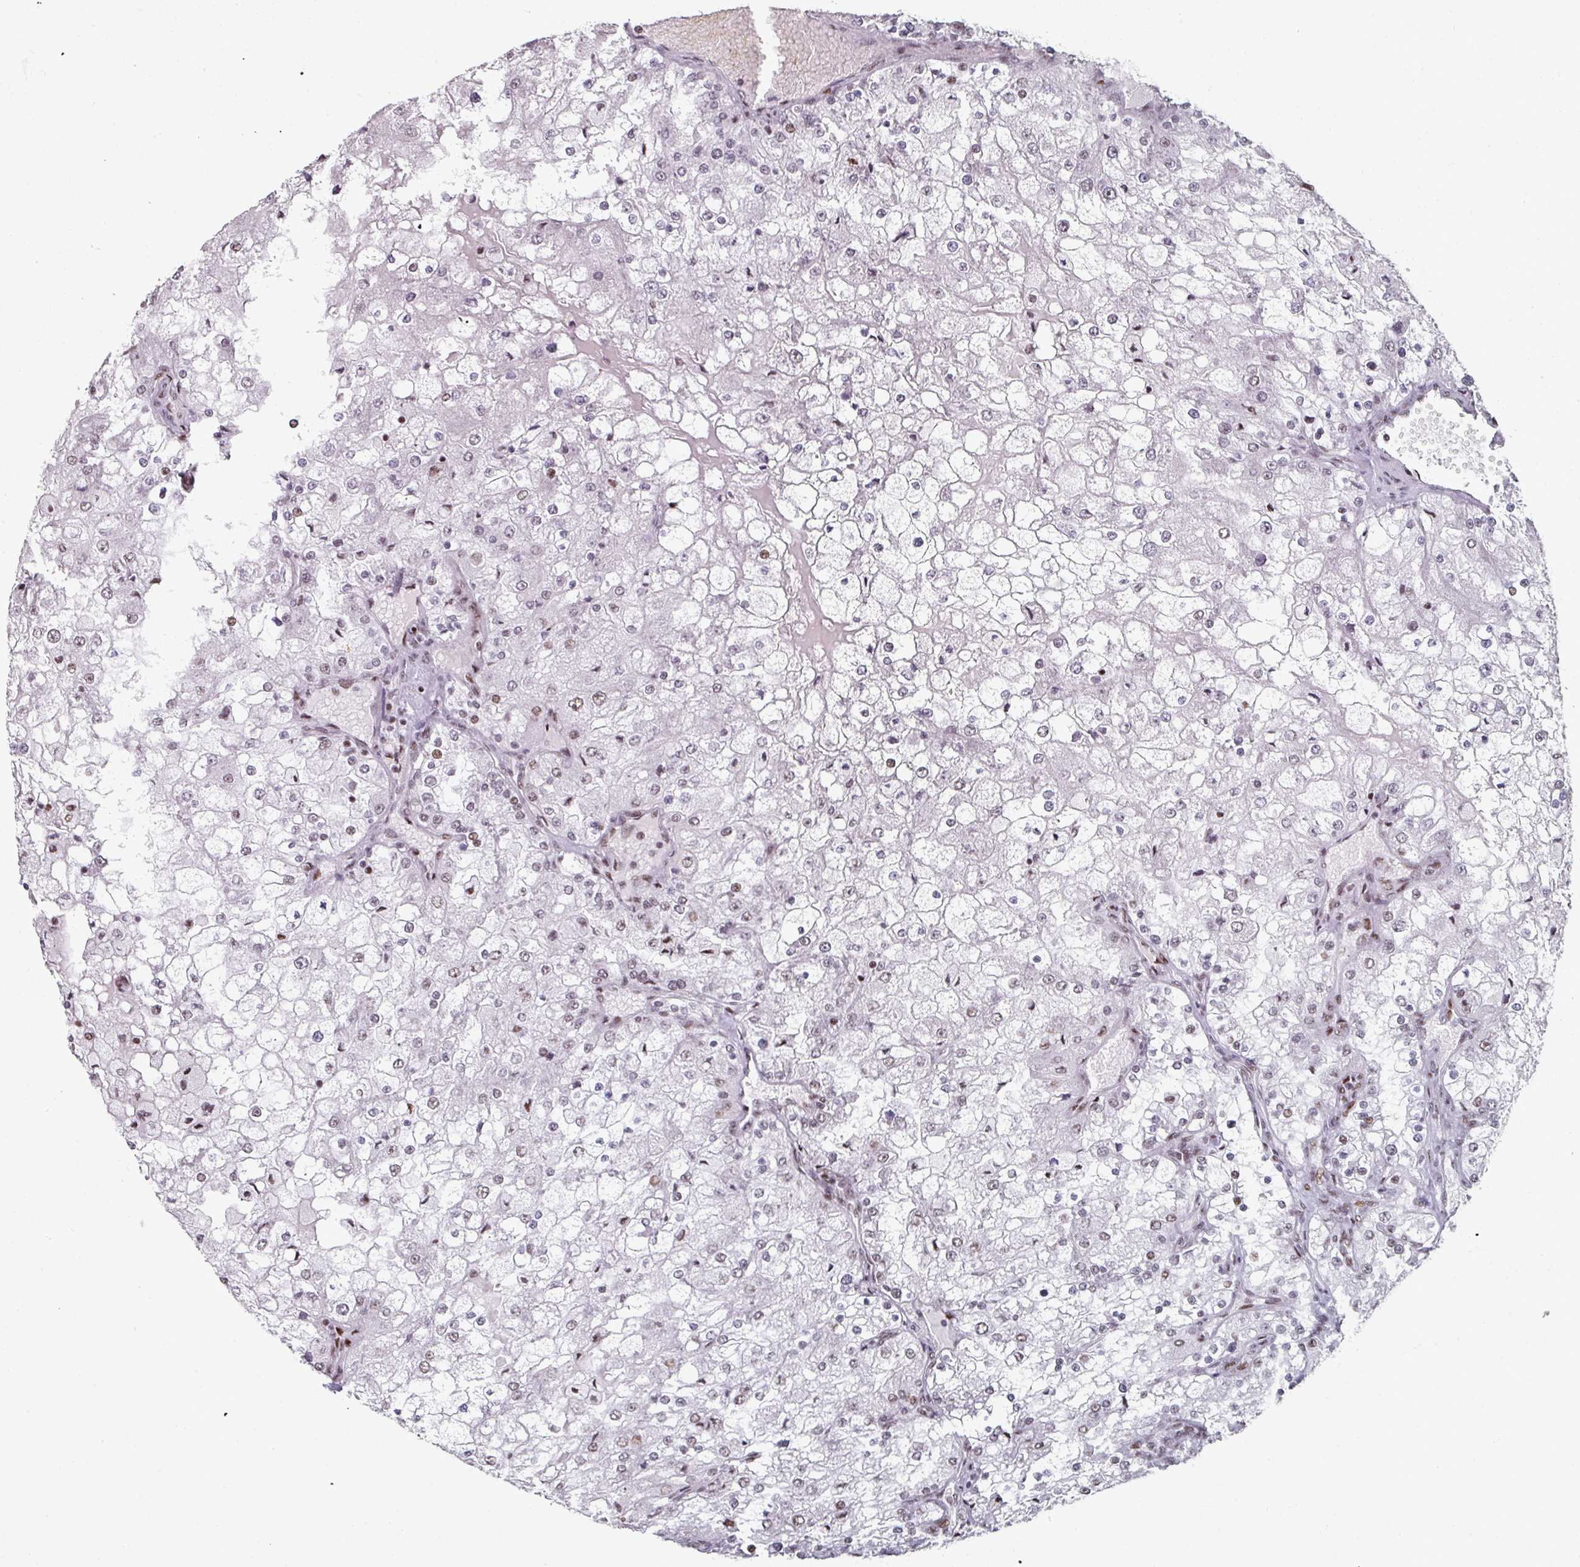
{"staining": {"intensity": "weak", "quantity": "25%-75%", "location": "nuclear"}, "tissue": "renal cancer", "cell_type": "Tumor cells", "image_type": "cancer", "snomed": [{"axis": "morphology", "description": "Adenocarcinoma, NOS"}, {"axis": "topography", "description": "Kidney"}], "caption": "IHC photomicrograph of neoplastic tissue: renal cancer (adenocarcinoma) stained using immunohistochemistry (IHC) exhibits low levels of weak protein expression localized specifically in the nuclear of tumor cells, appearing as a nuclear brown color.", "gene": "SF3B5", "patient": {"sex": "female", "age": 74}}